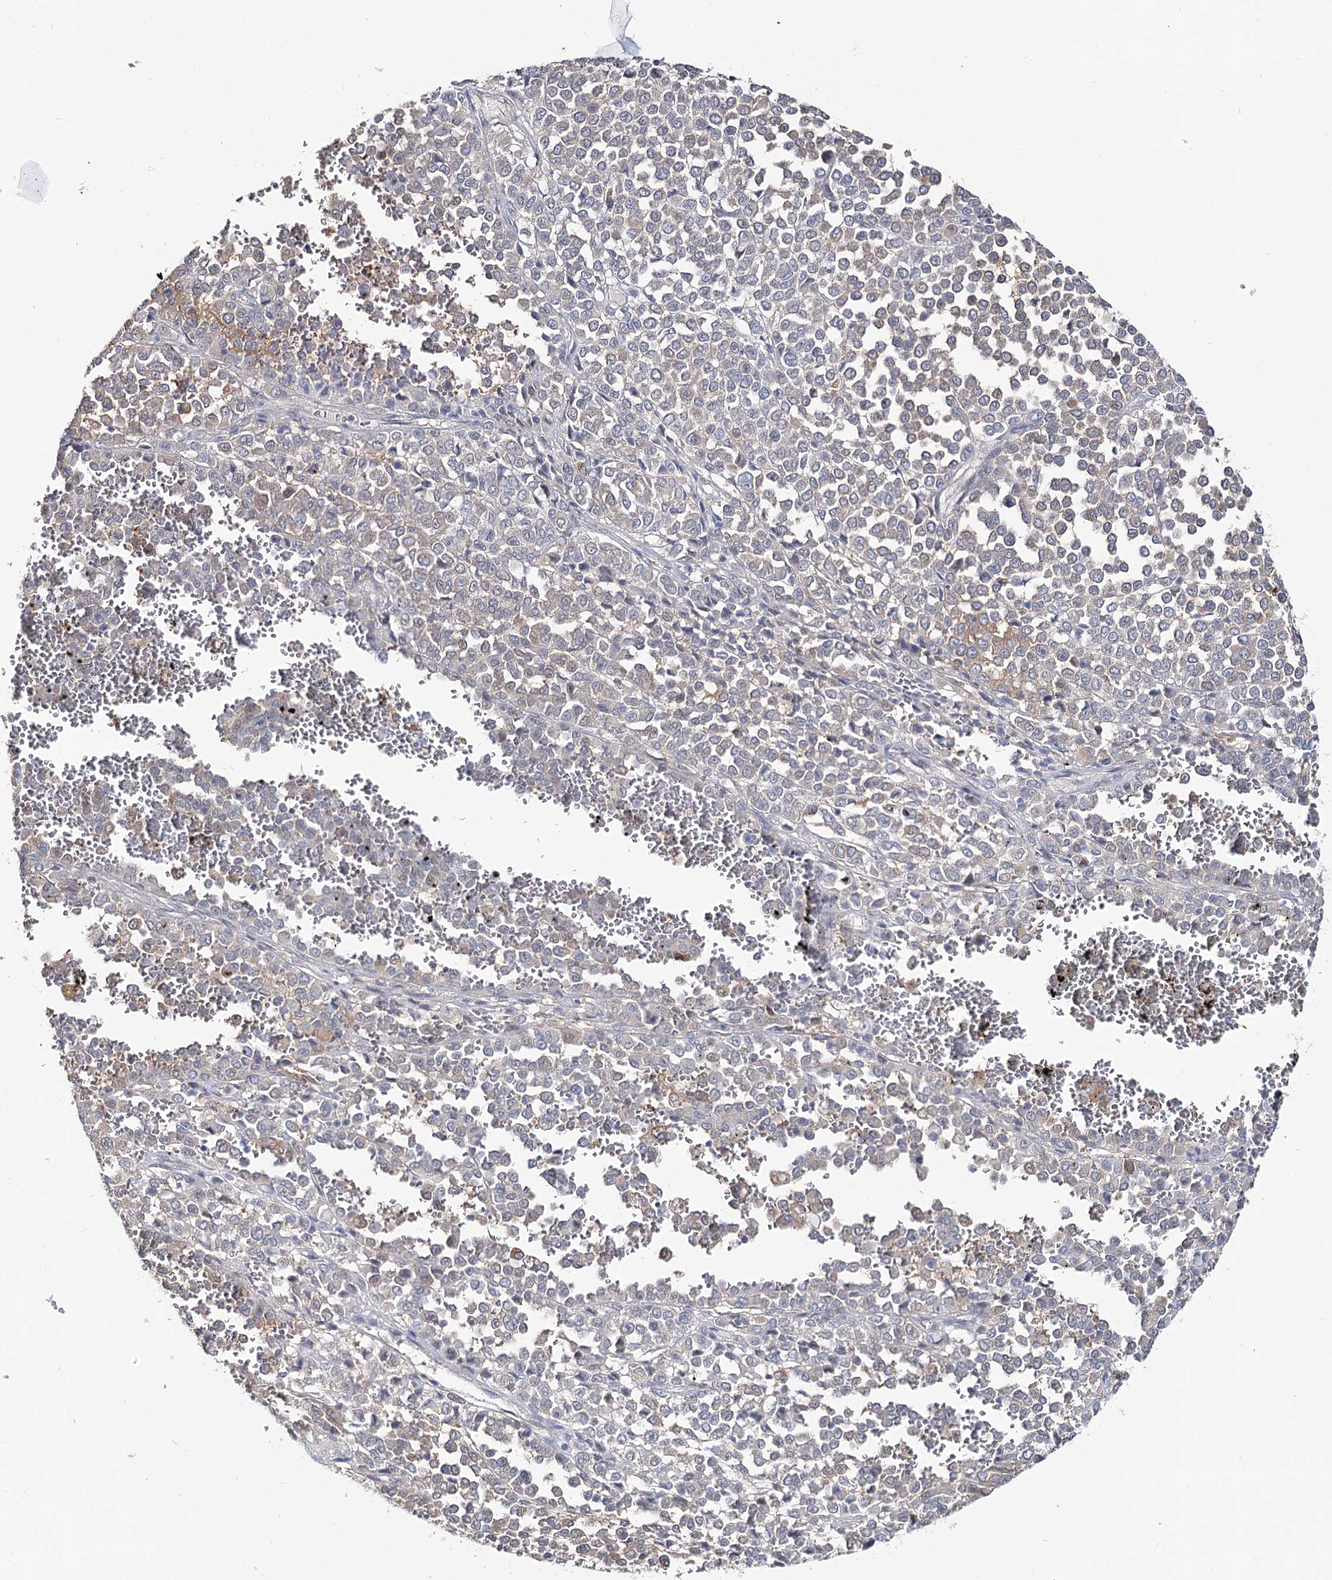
{"staining": {"intensity": "moderate", "quantity": "<25%", "location": "cytoplasmic/membranous"}, "tissue": "melanoma", "cell_type": "Tumor cells", "image_type": "cancer", "snomed": [{"axis": "morphology", "description": "Malignant melanoma, Metastatic site"}, {"axis": "topography", "description": "Pancreas"}], "caption": "This image reveals IHC staining of human melanoma, with low moderate cytoplasmic/membranous positivity in about <25% of tumor cells.", "gene": "UGP2", "patient": {"sex": "female", "age": 30}}